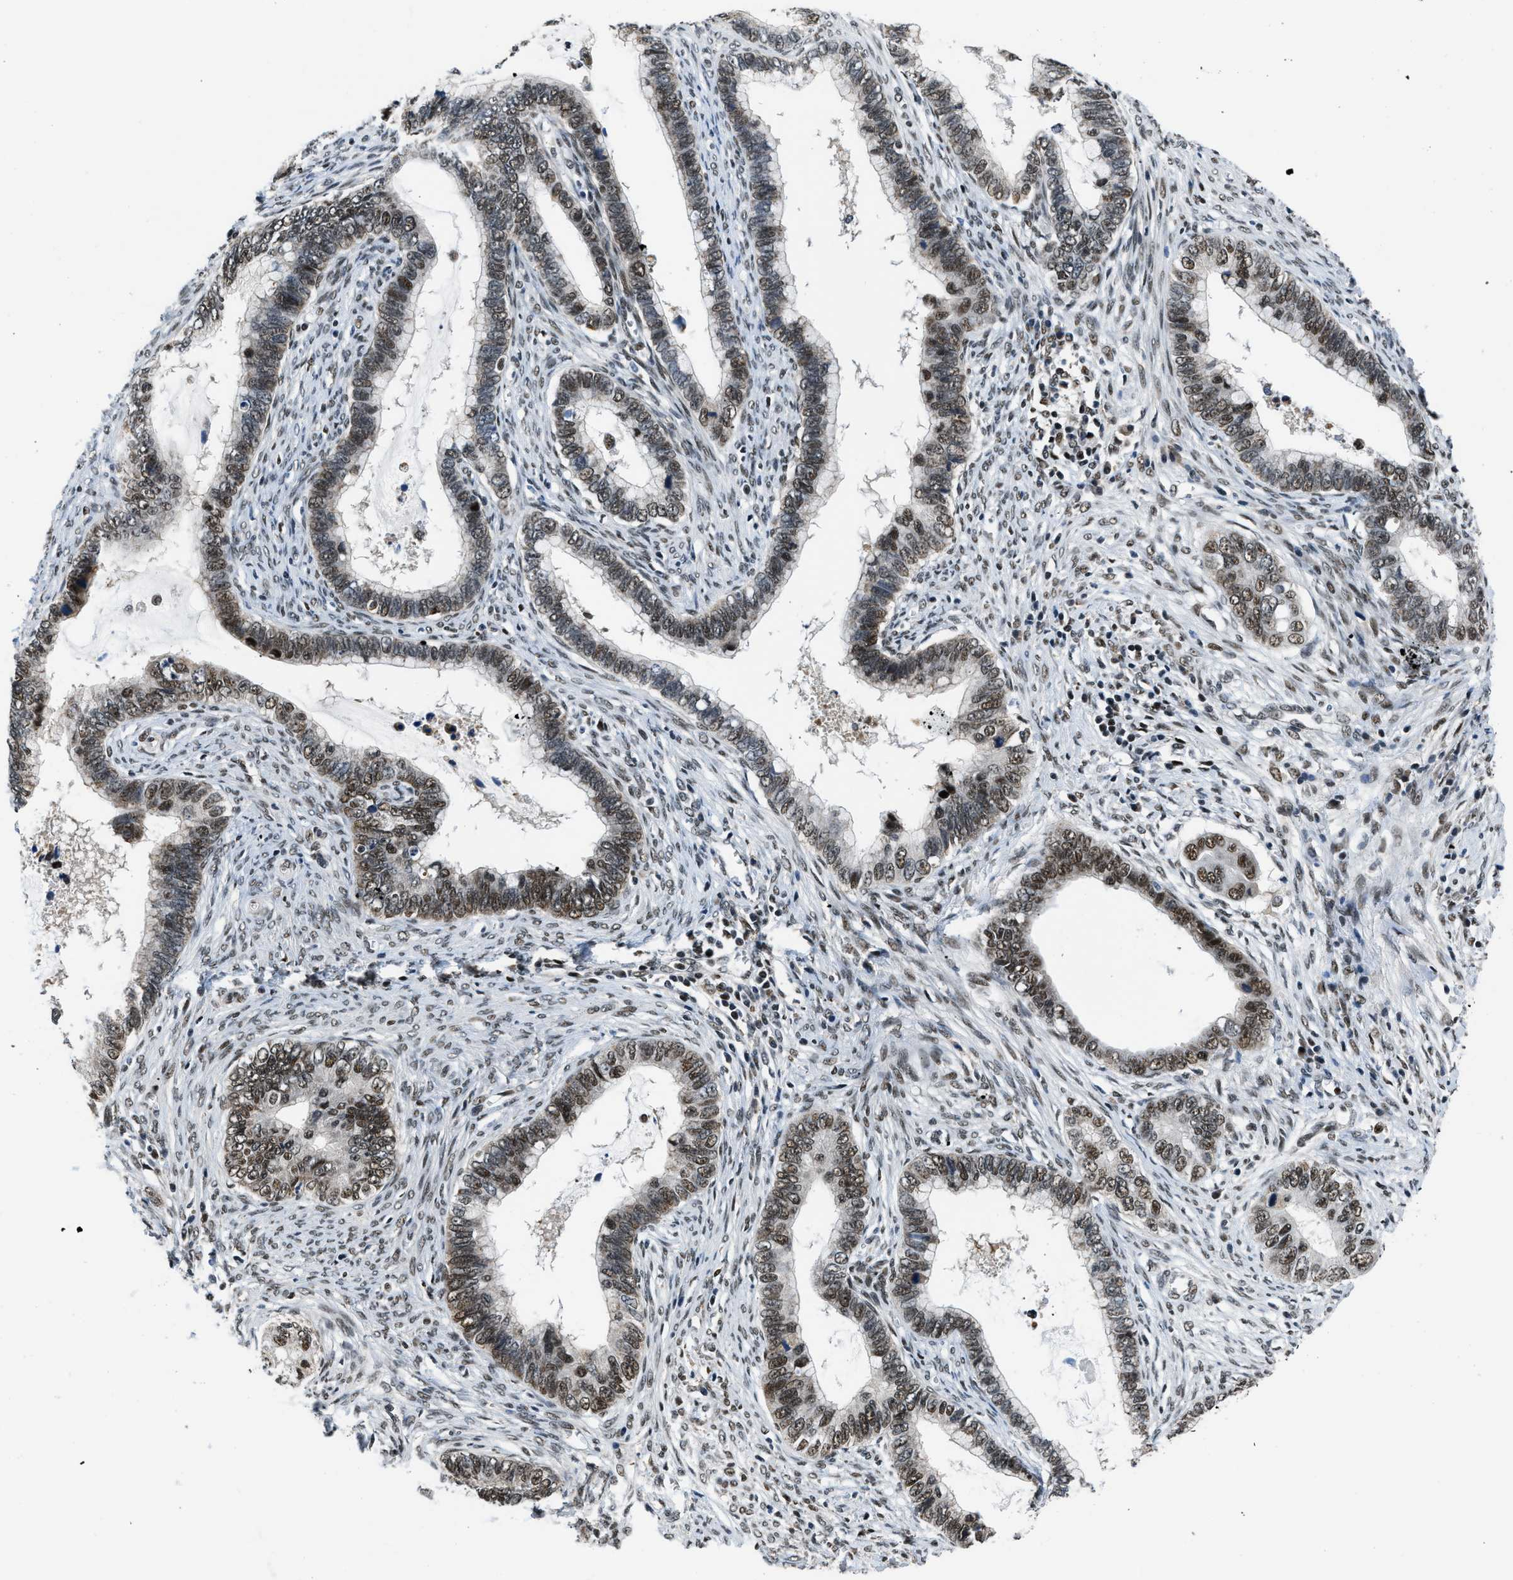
{"staining": {"intensity": "moderate", "quantity": ">75%", "location": "nuclear"}, "tissue": "cervical cancer", "cell_type": "Tumor cells", "image_type": "cancer", "snomed": [{"axis": "morphology", "description": "Adenocarcinoma, NOS"}, {"axis": "topography", "description": "Cervix"}], "caption": "High-magnification brightfield microscopy of cervical cancer (adenocarcinoma) stained with DAB (3,3'-diaminobenzidine) (brown) and counterstained with hematoxylin (blue). tumor cells exhibit moderate nuclear expression is seen in approximately>75% of cells.", "gene": "KDM3B", "patient": {"sex": "female", "age": 44}}